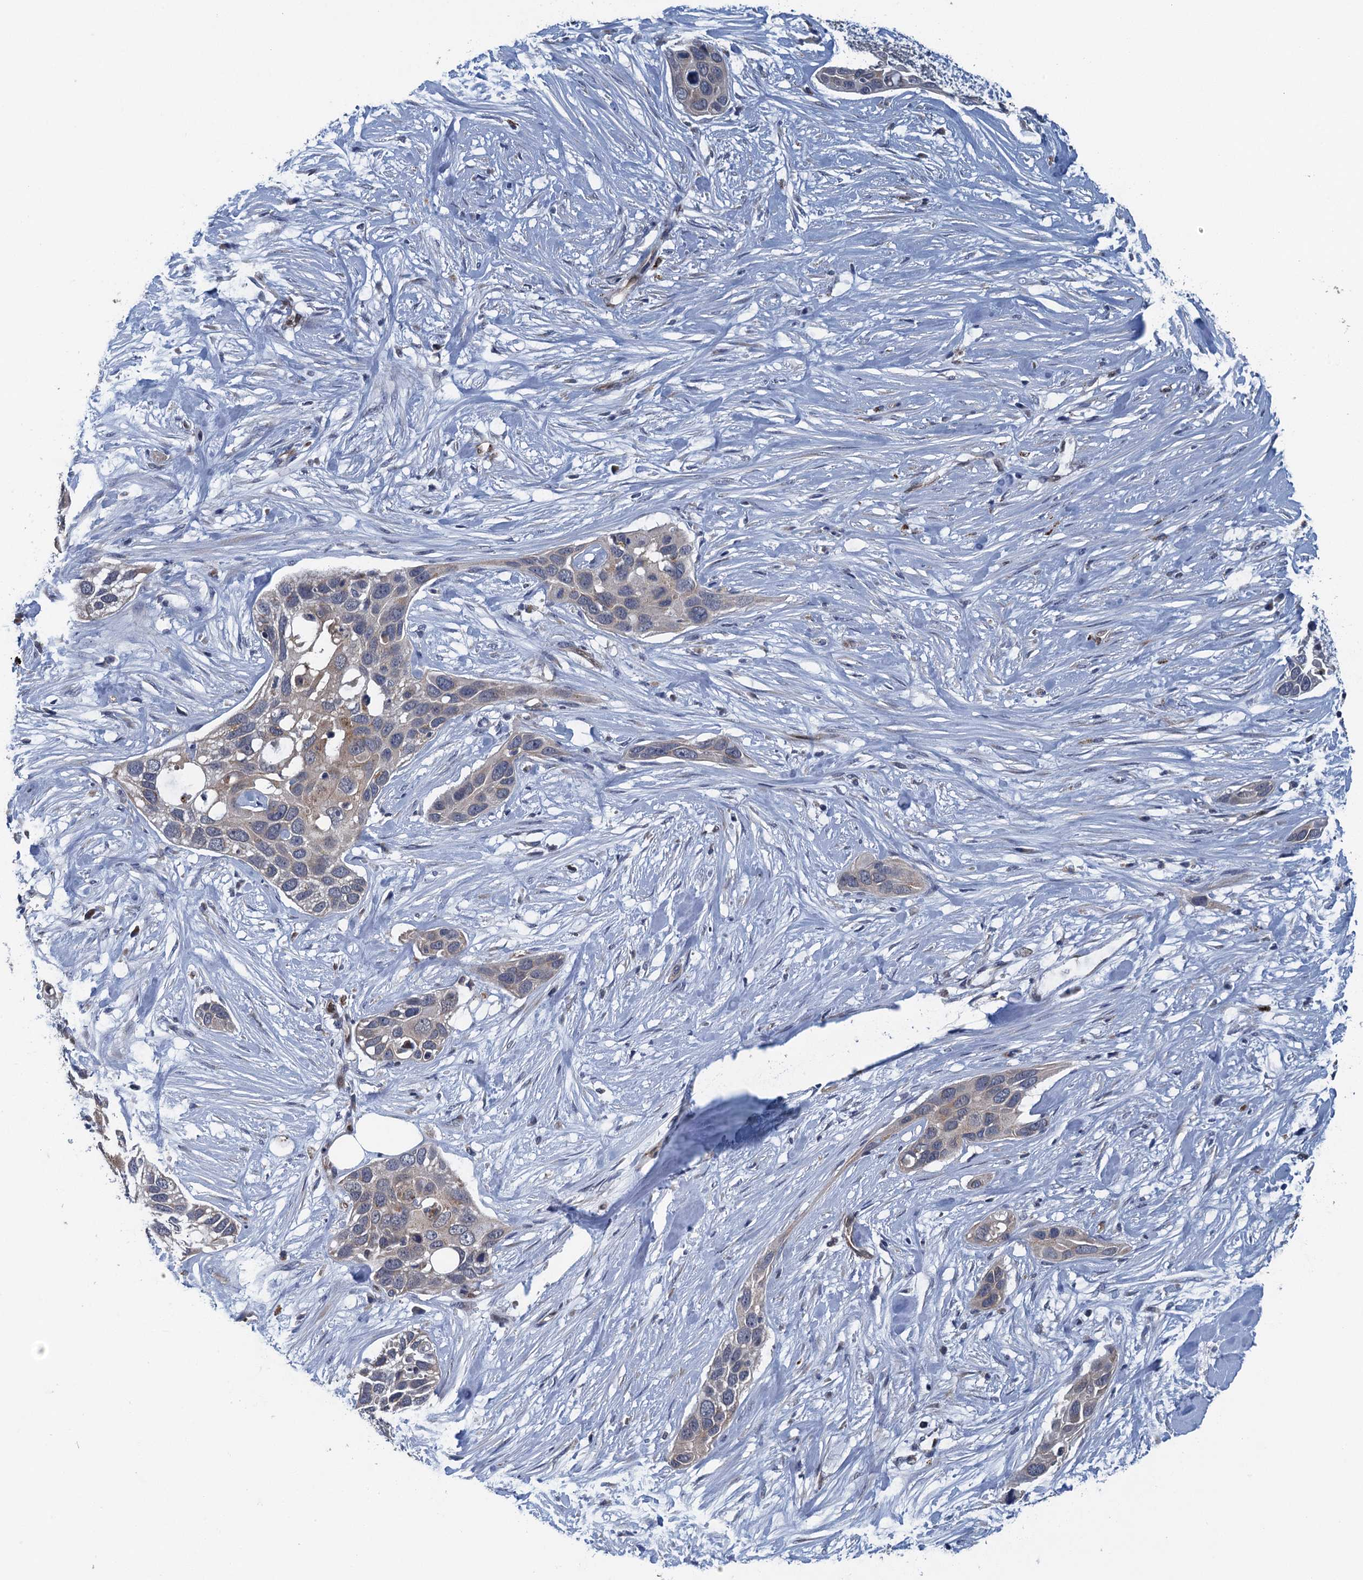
{"staining": {"intensity": "negative", "quantity": "none", "location": "none"}, "tissue": "pancreatic cancer", "cell_type": "Tumor cells", "image_type": "cancer", "snomed": [{"axis": "morphology", "description": "Adenocarcinoma, NOS"}, {"axis": "topography", "description": "Pancreas"}], "caption": "Immunohistochemical staining of pancreatic cancer (adenocarcinoma) demonstrates no significant staining in tumor cells.", "gene": "KBTBD8", "patient": {"sex": "female", "age": 60}}